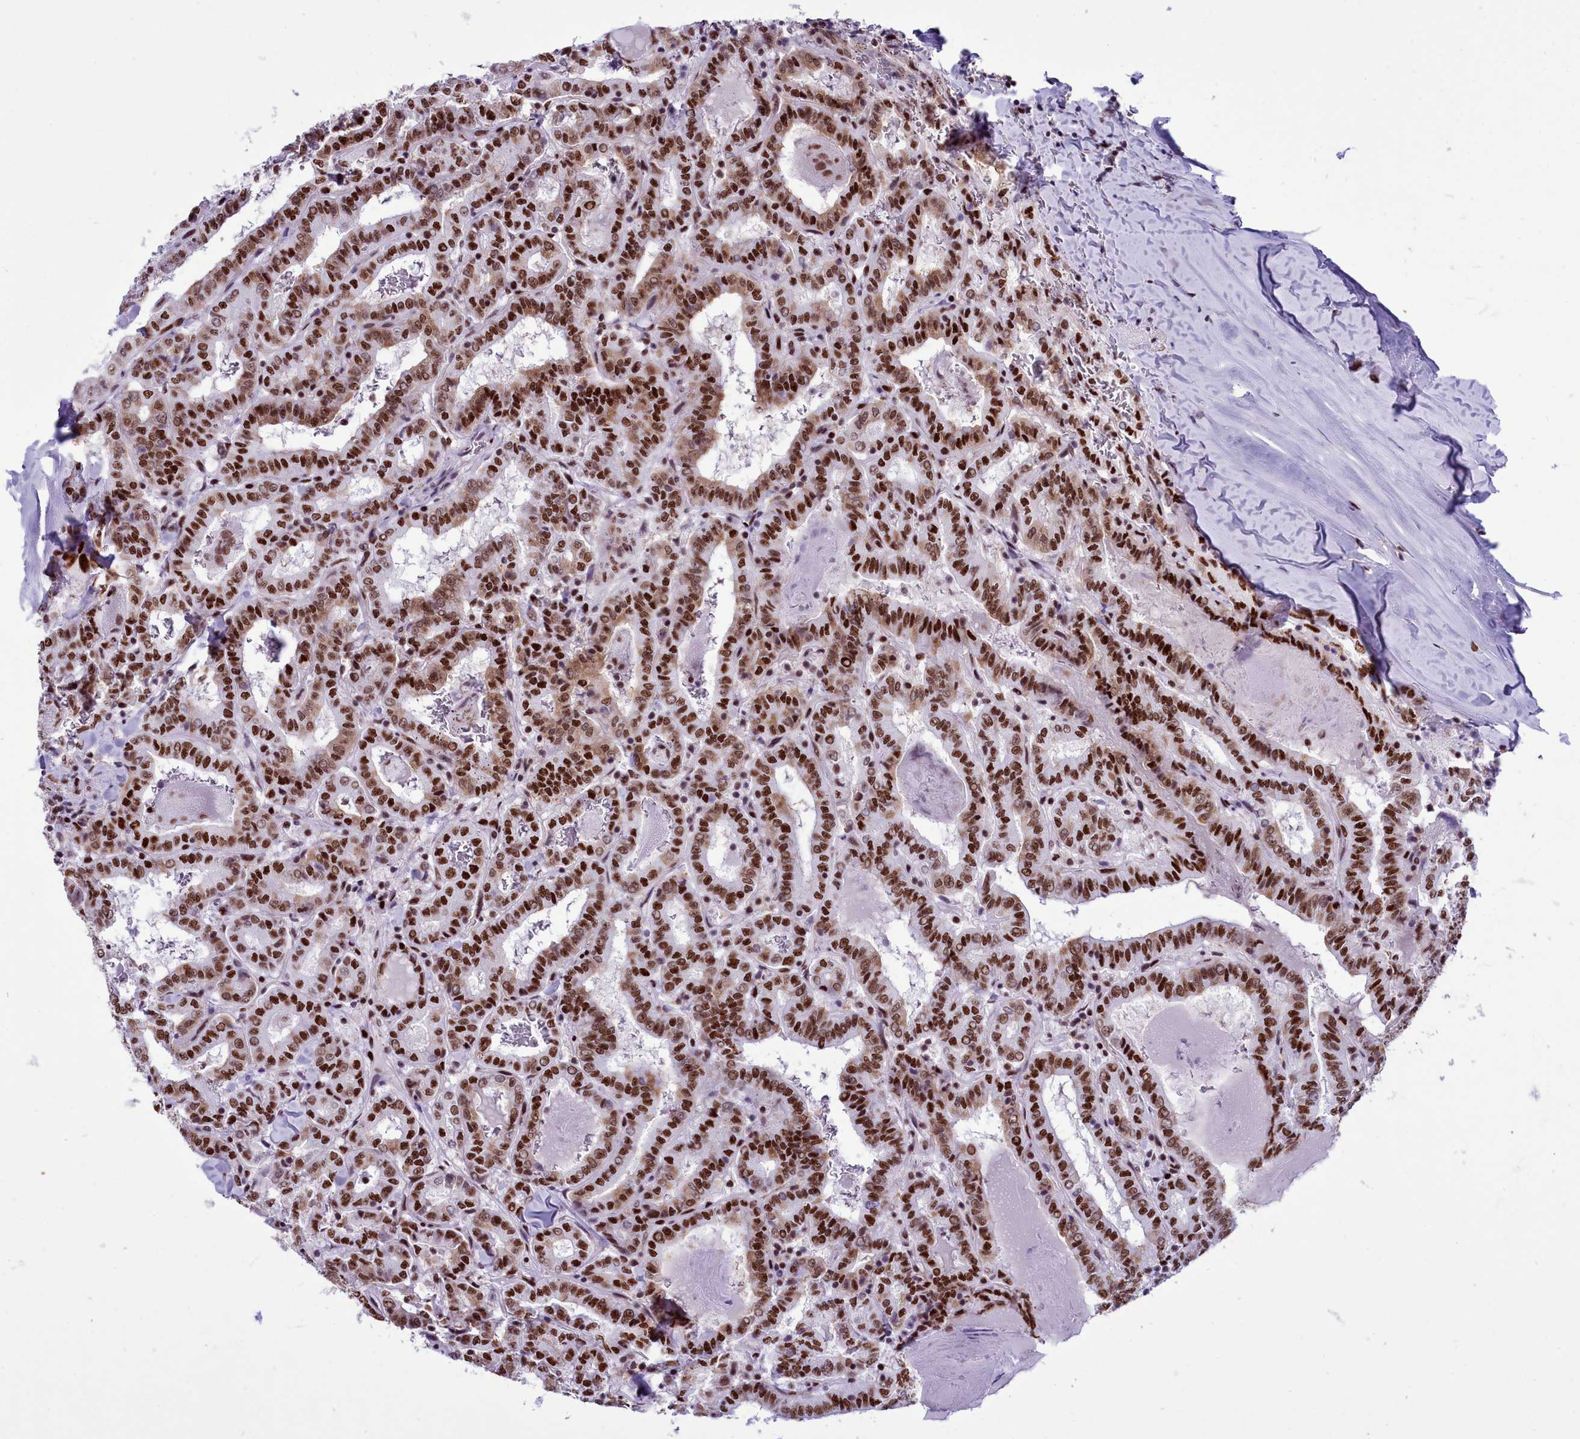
{"staining": {"intensity": "moderate", "quantity": ">75%", "location": "nuclear"}, "tissue": "thyroid cancer", "cell_type": "Tumor cells", "image_type": "cancer", "snomed": [{"axis": "morphology", "description": "Papillary adenocarcinoma, NOS"}, {"axis": "topography", "description": "Thyroid gland"}], "caption": "Immunohistochemistry histopathology image of neoplastic tissue: papillary adenocarcinoma (thyroid) stained using IHC displays medium levels of moderate protein expression localized specifically in the nuclear of tumor cells, appearing as a nuclear brown color.", "gene": "RALY", "patient": {"sex": "female", "age": 72}}